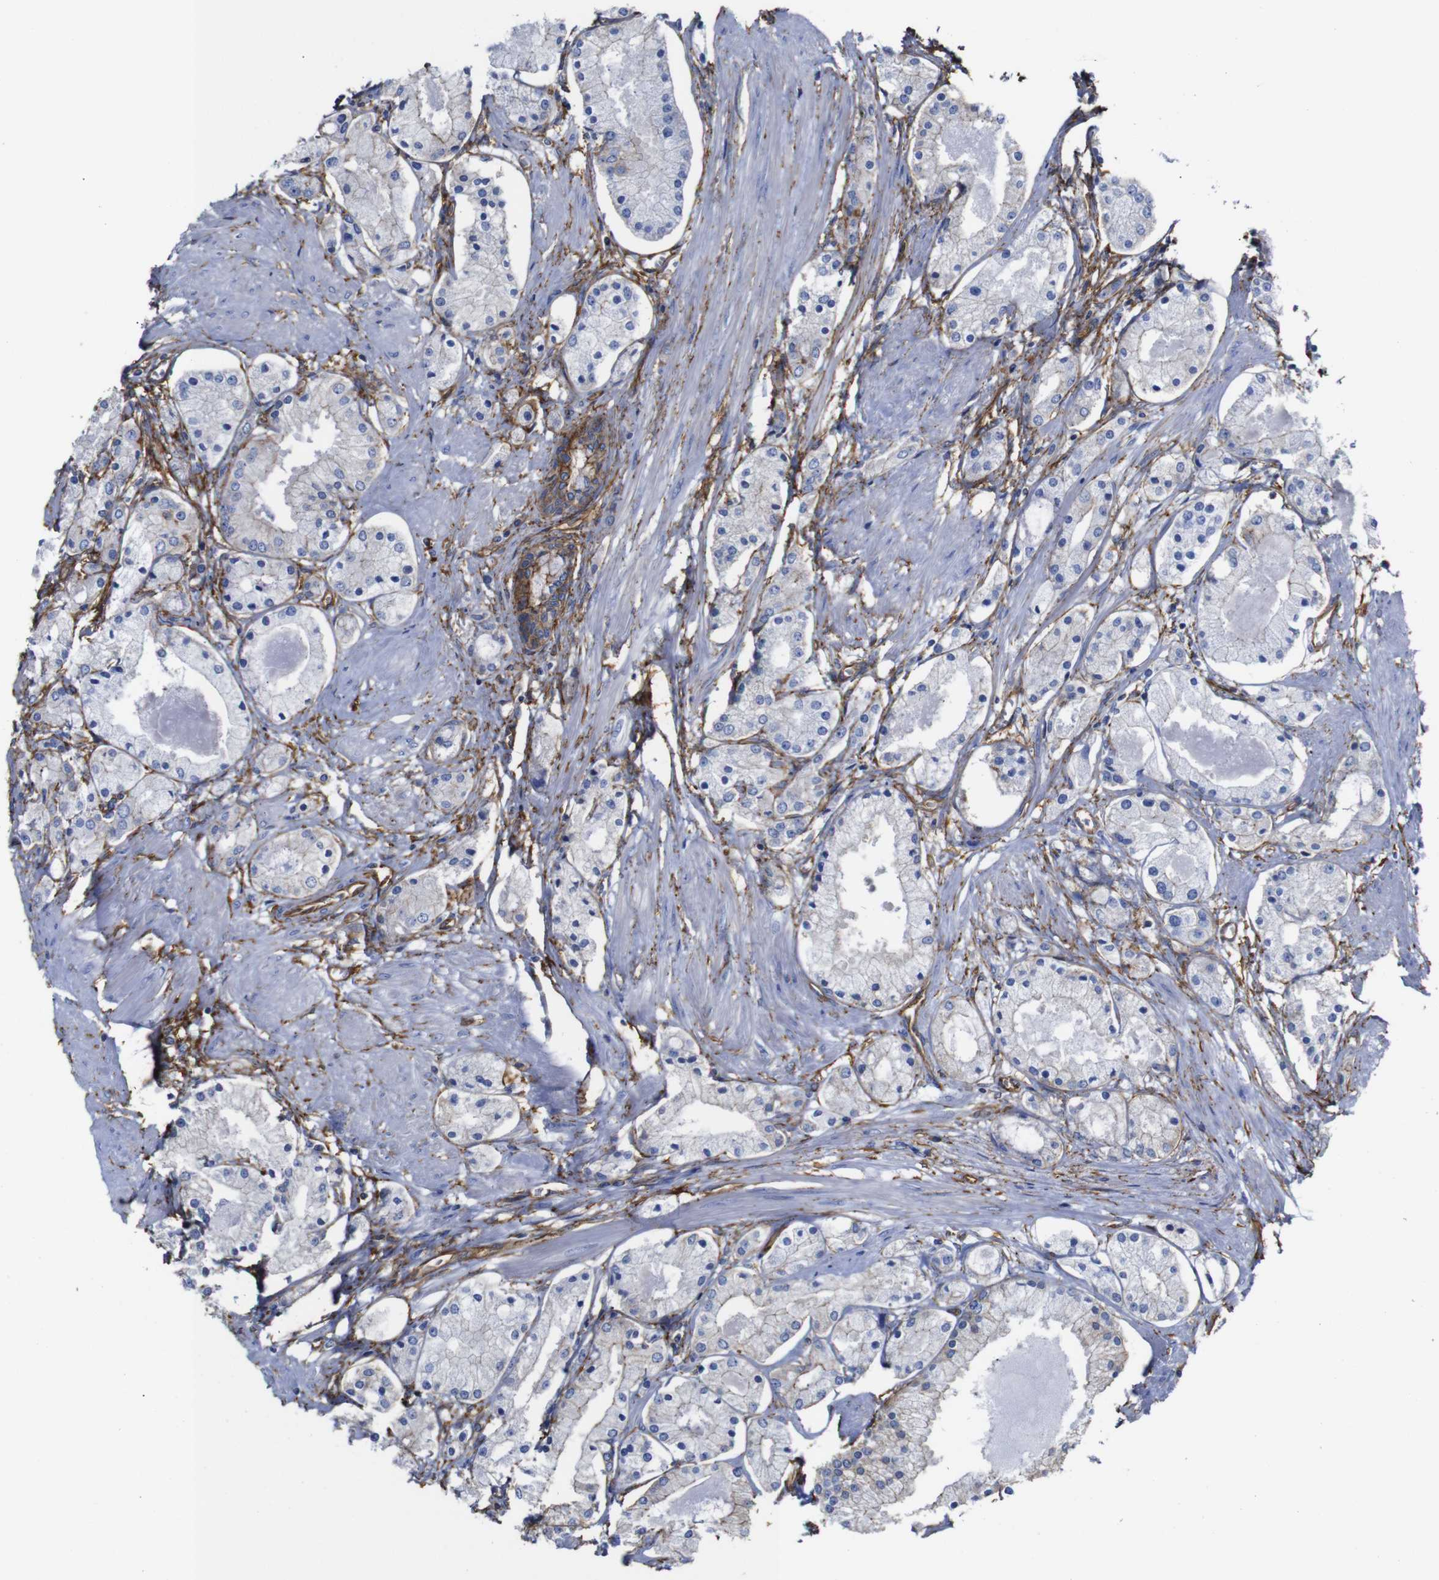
{"staining": {"intensity": "negative", "quantity": "none", "location": "none"}, "tissue": "prostate cancer", "cell_type": "Tumor cells", "image_type": "cancer", "snomed": [{"axis": "morphology", "description": "Adenocarcinoma, High grade"}, {"axis": "topography", "description": "Prostate"}], "caption": "This is an immunohistochemistry (IHC) micrograph of prostate cancer (high-grade adenocarcinoma). There is no positivity in tumor cells.", "gene": "SPTBN1", "patient": {"sex": "male", "age": 66}}